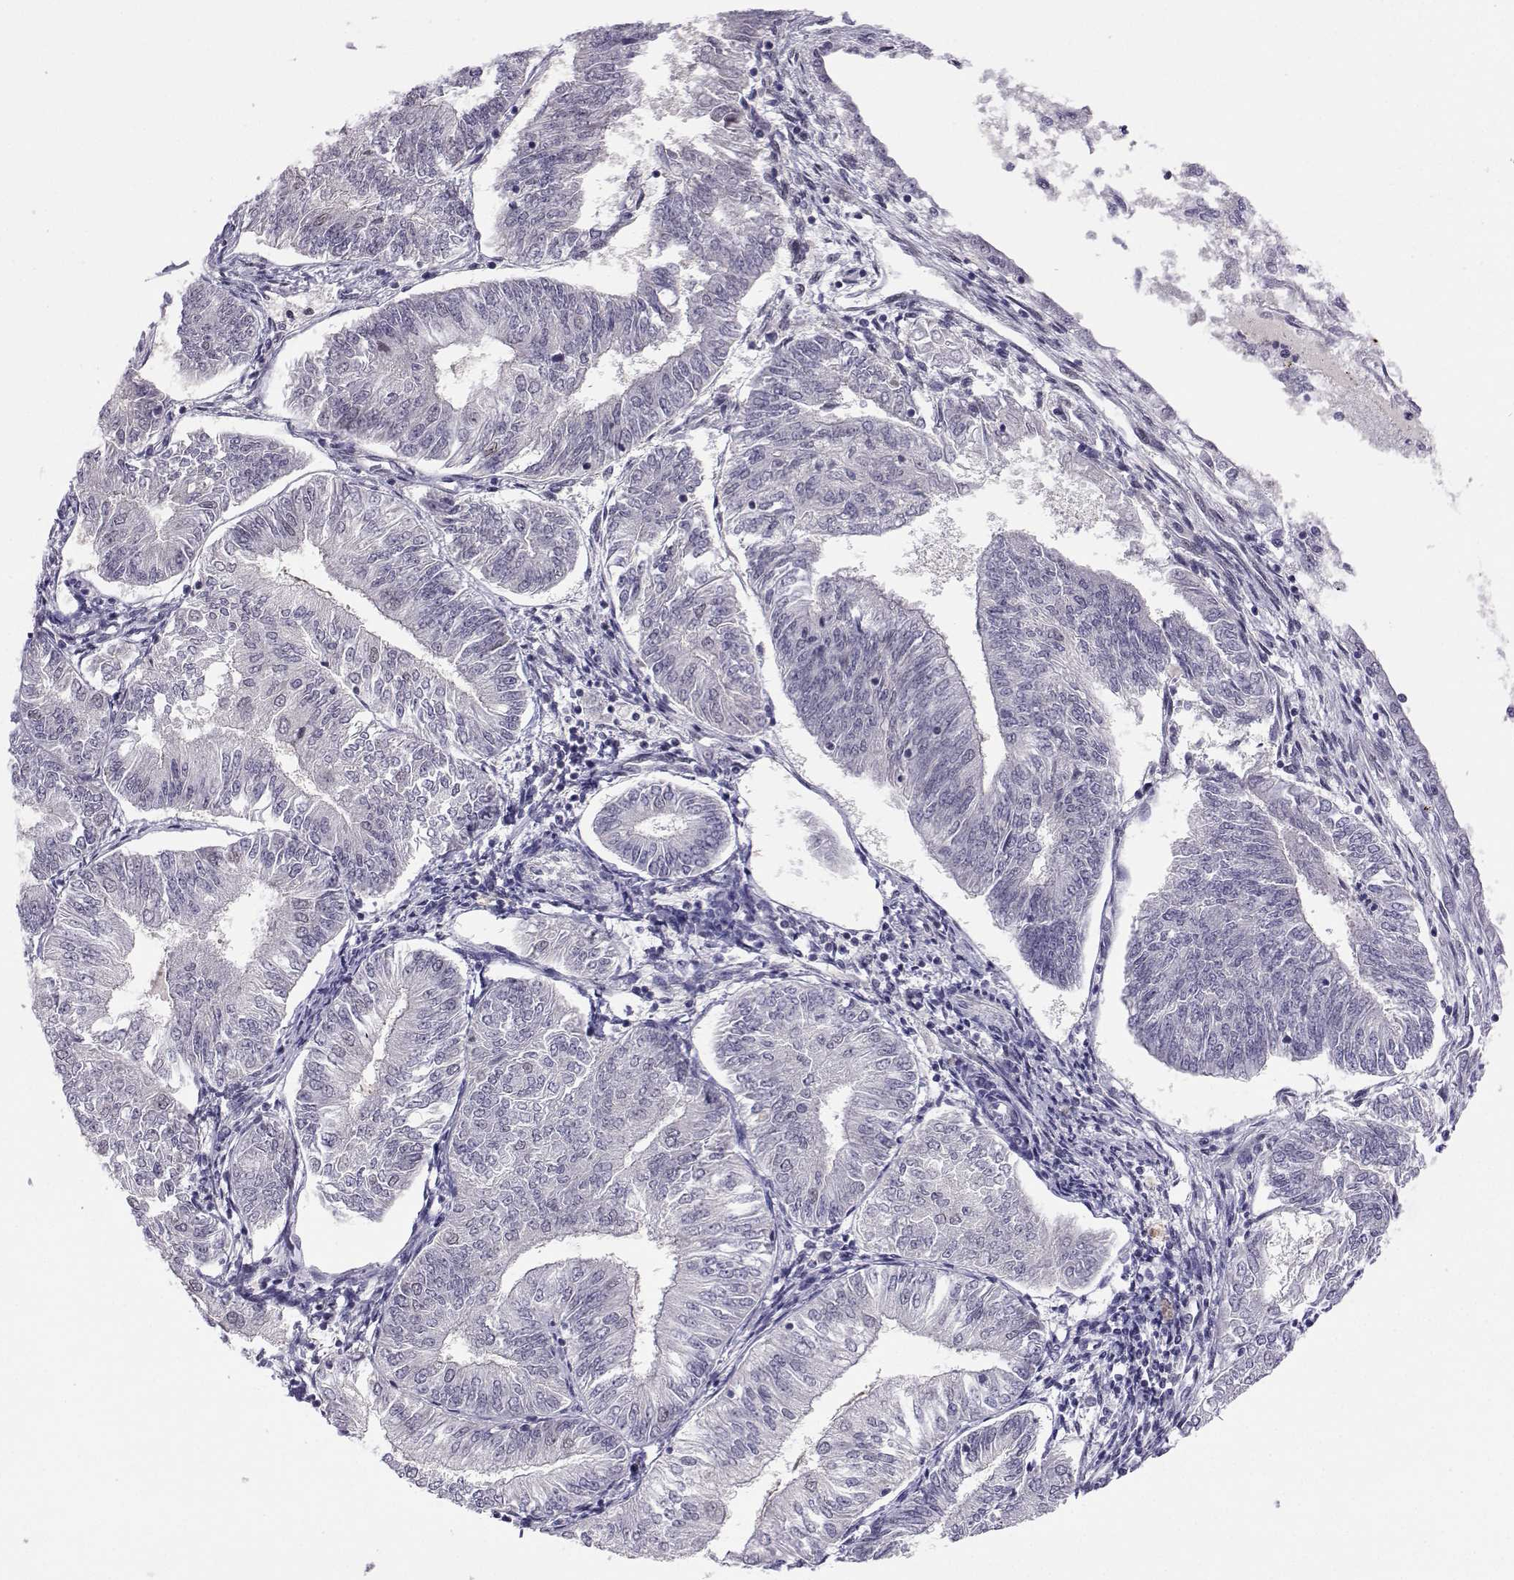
{"staining": {"intensity": "negative", "quantity": "none", "location": "none"}, "tissue": "endometrial cancer", "cell_type": "Tumor cells", "image_type": "cancer", "snomed": [{"axis": "morphology", "description": "Adenocarcinoma, NOS"}, {"axis": "topography", "description": "Endometrium"}], "caption": "Immunohistochemistry histopathology image of neoplastic tissue: human endometrial cancer (adenocarcinoma) stained with DAB reveals no significant protein positivity in tumor cells.", "gene": "MED26", "patient": {"sex": "female", "age": 58}}